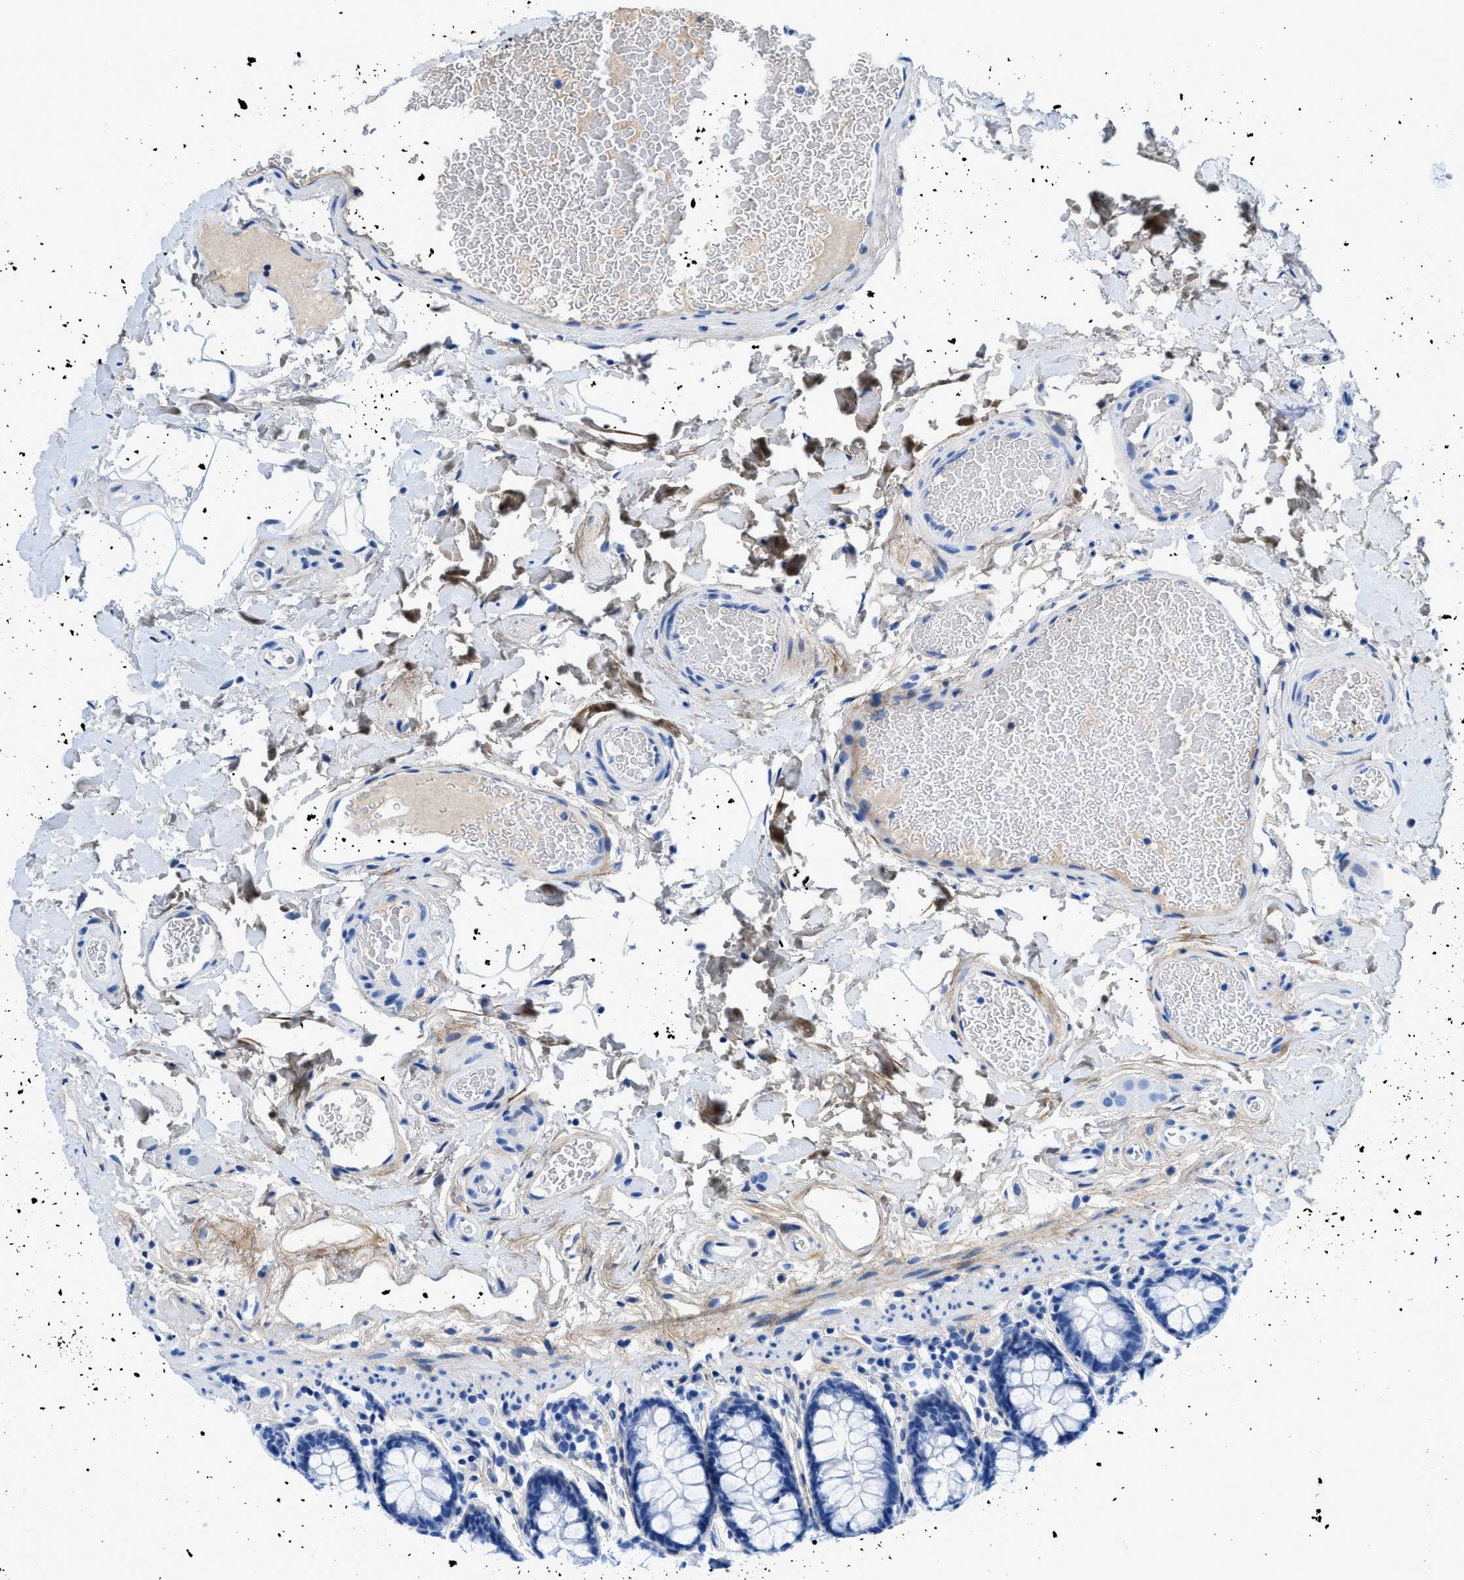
{"staining": {"intensity": "weak", "quantity": "25%-75%", "location": "cytoplasmic/membranous"}, "tissue": "colon", "cell_type": "Endothelial cells", "image_type": "normal", "snomed": [{"axis": "morphology", "description": "Normal tissue, NOS"}, {"axis": "topography", "description": "Colon"}], "caption": "Immunohistochemistry image of unremarkable colon: colon stained using immunohistochemistry demonstrates low levels of weak protein expression localized specifically in the cytoplasmic/membranous of endothelial cells, appearing as a cytoplasmic/membranous brown color.", "gene": "COL3A1", "patient": {"sex": "female", "age": 80}}